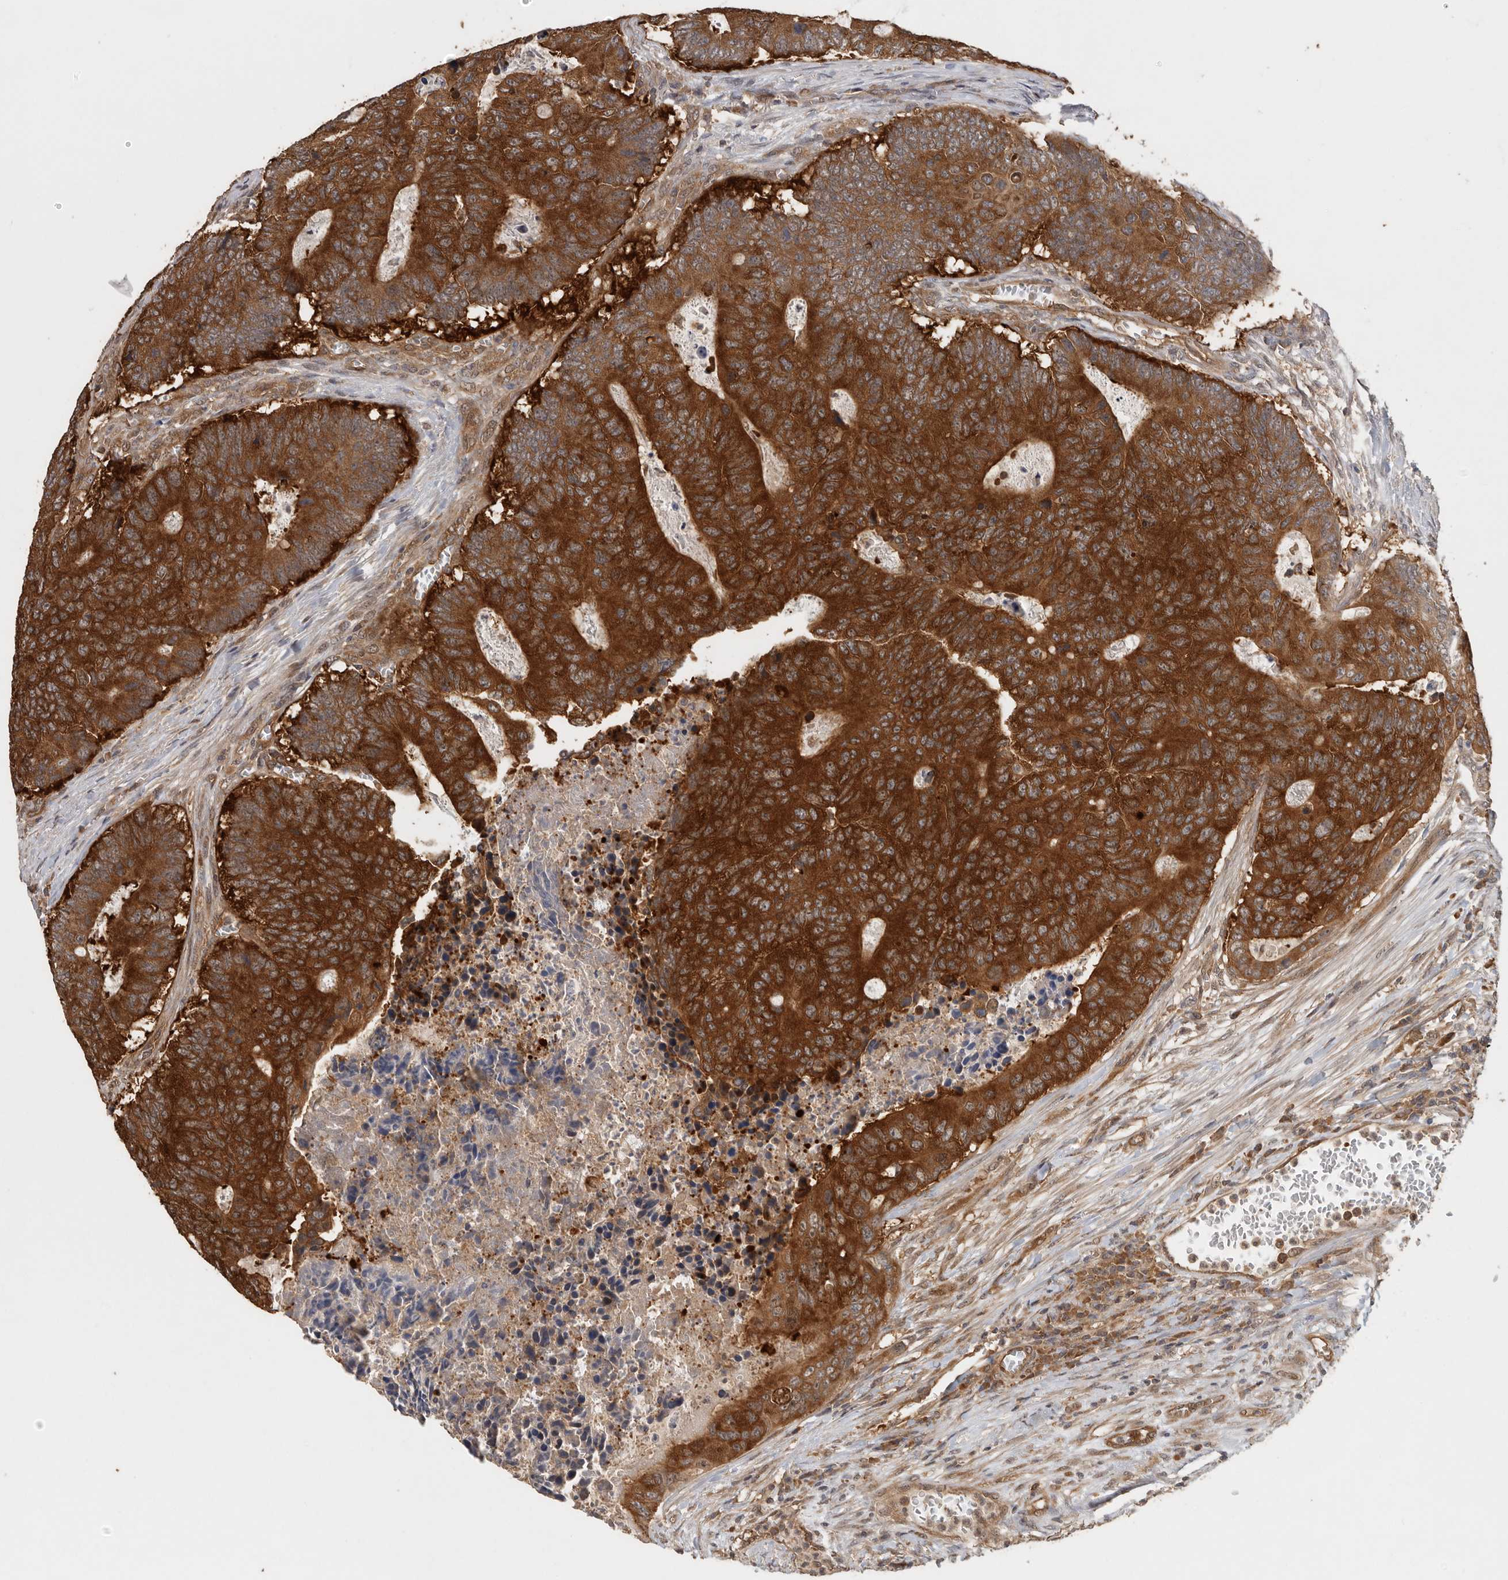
{"staining": {"intensity": "strong", "quantity": ">75%", "location": "cytoplasmic/membranous"}, "tissue": "colorectal cancer", "cell_type": "Tumor cells", "image_type": "cancer", "snomed": [{"axis": "morphology", "description": "Adenocarcinoma, NOS"}, {"axis": "topography", "description": "Colon"}], "caption": "Brown immunohistochemical staining in human colorectal cancer (adenocarcinoma) shows strong cytoplasmic/membranous staining in approximately >75% of tumor cells.", "gene": "CCT8", "patient": {"sex": "male", "age": 87}}